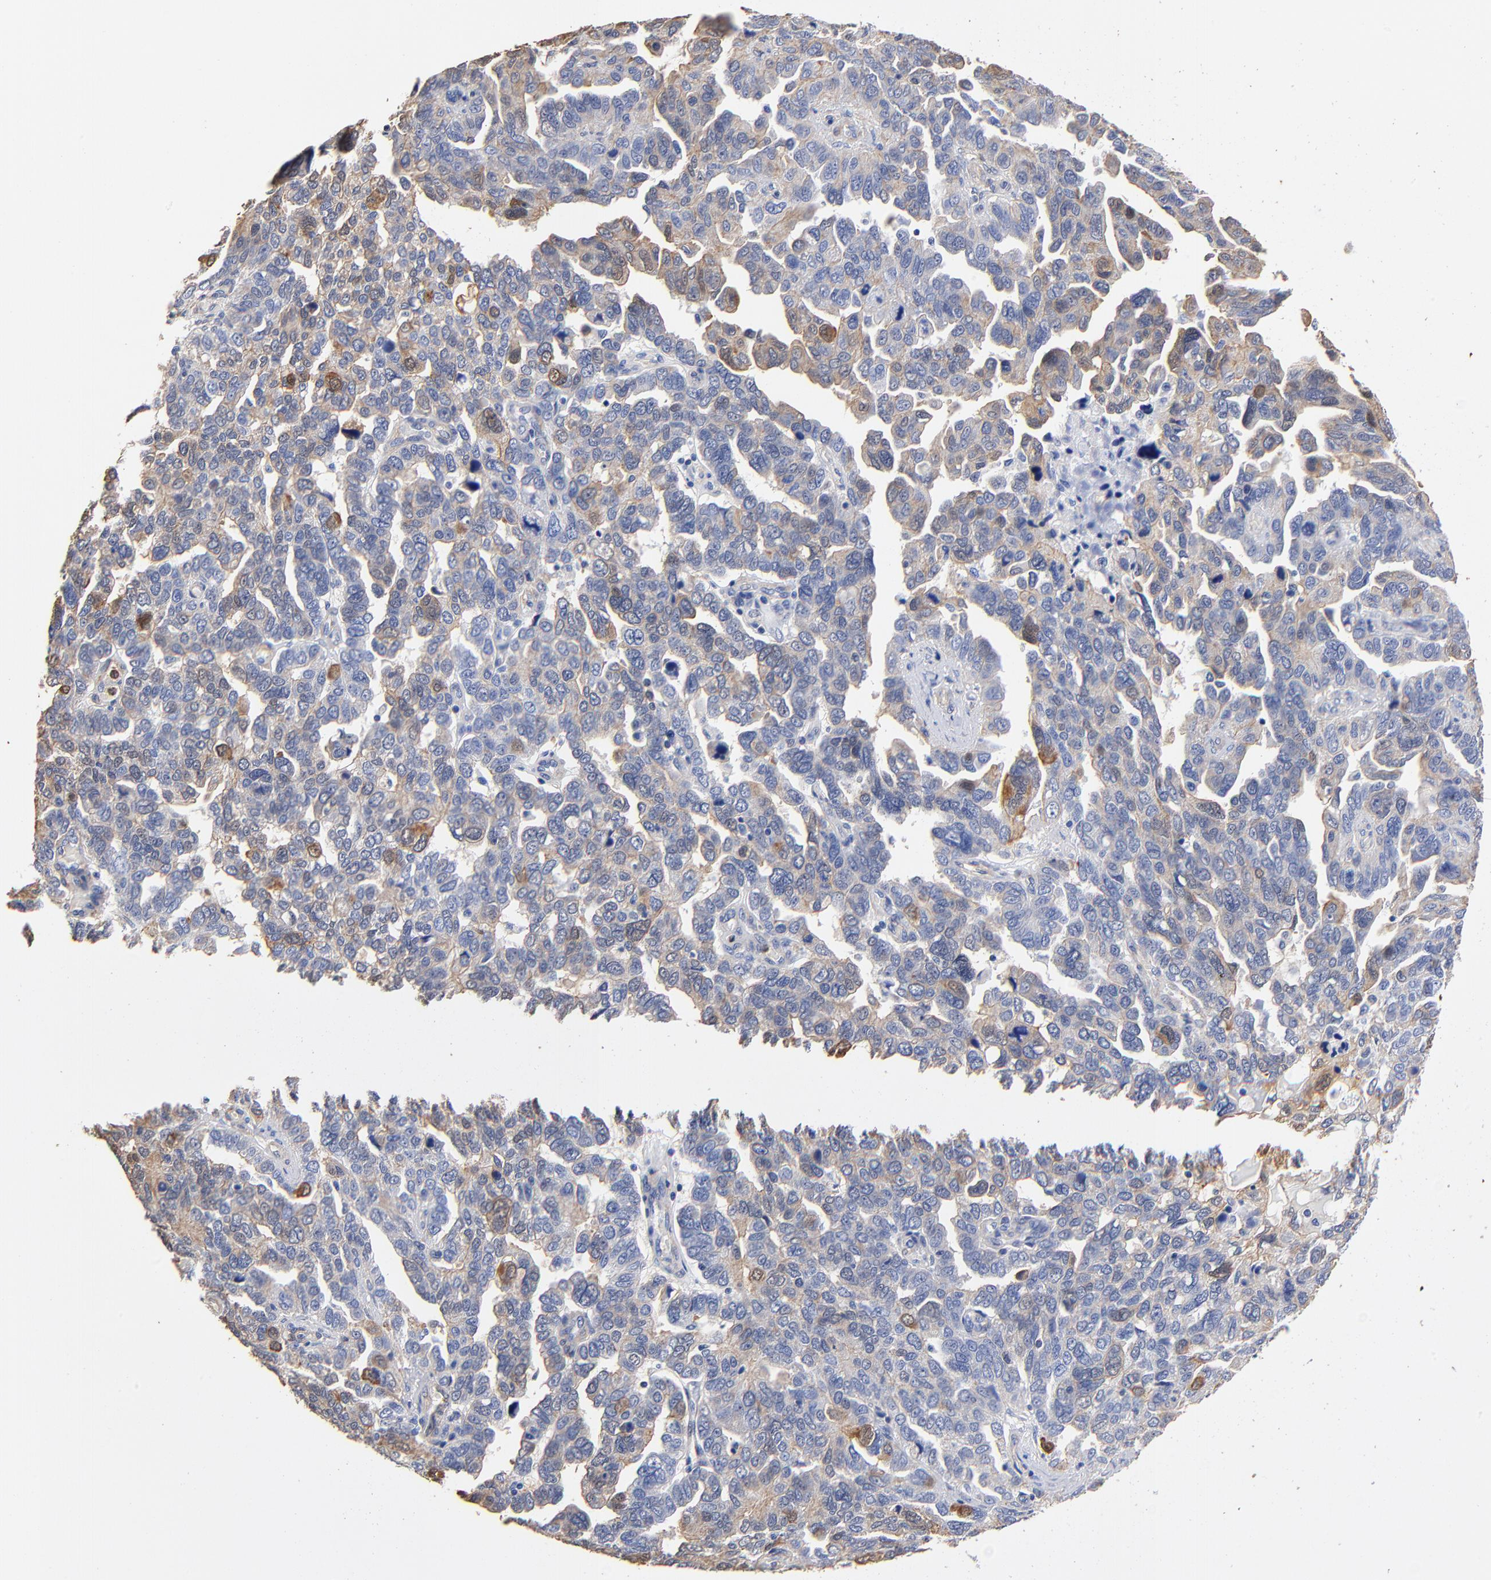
{"staining": {"intensity": "moderate", "quantity": "<25%", "location": "cytoplasmic/membranous"}, "tissue": "ovarian cancer", "cell_type": "Tumor cells", "image_type": "cancer", "snomed": [{"axis": "morphology", "description": "Cystadenocarcinoma, serous, NOS"}, {"axis": "topography", "description": "Ovary"}], "caption": "The histopathology image displays immunohistochemical staining of ovarian cancer. There is moderate cytoplasmic/membranous positivity is identified in approximately <25% of tumor cells.", "gene": "TAGLN2", "patient": {"sex": "female", "age": 64}}